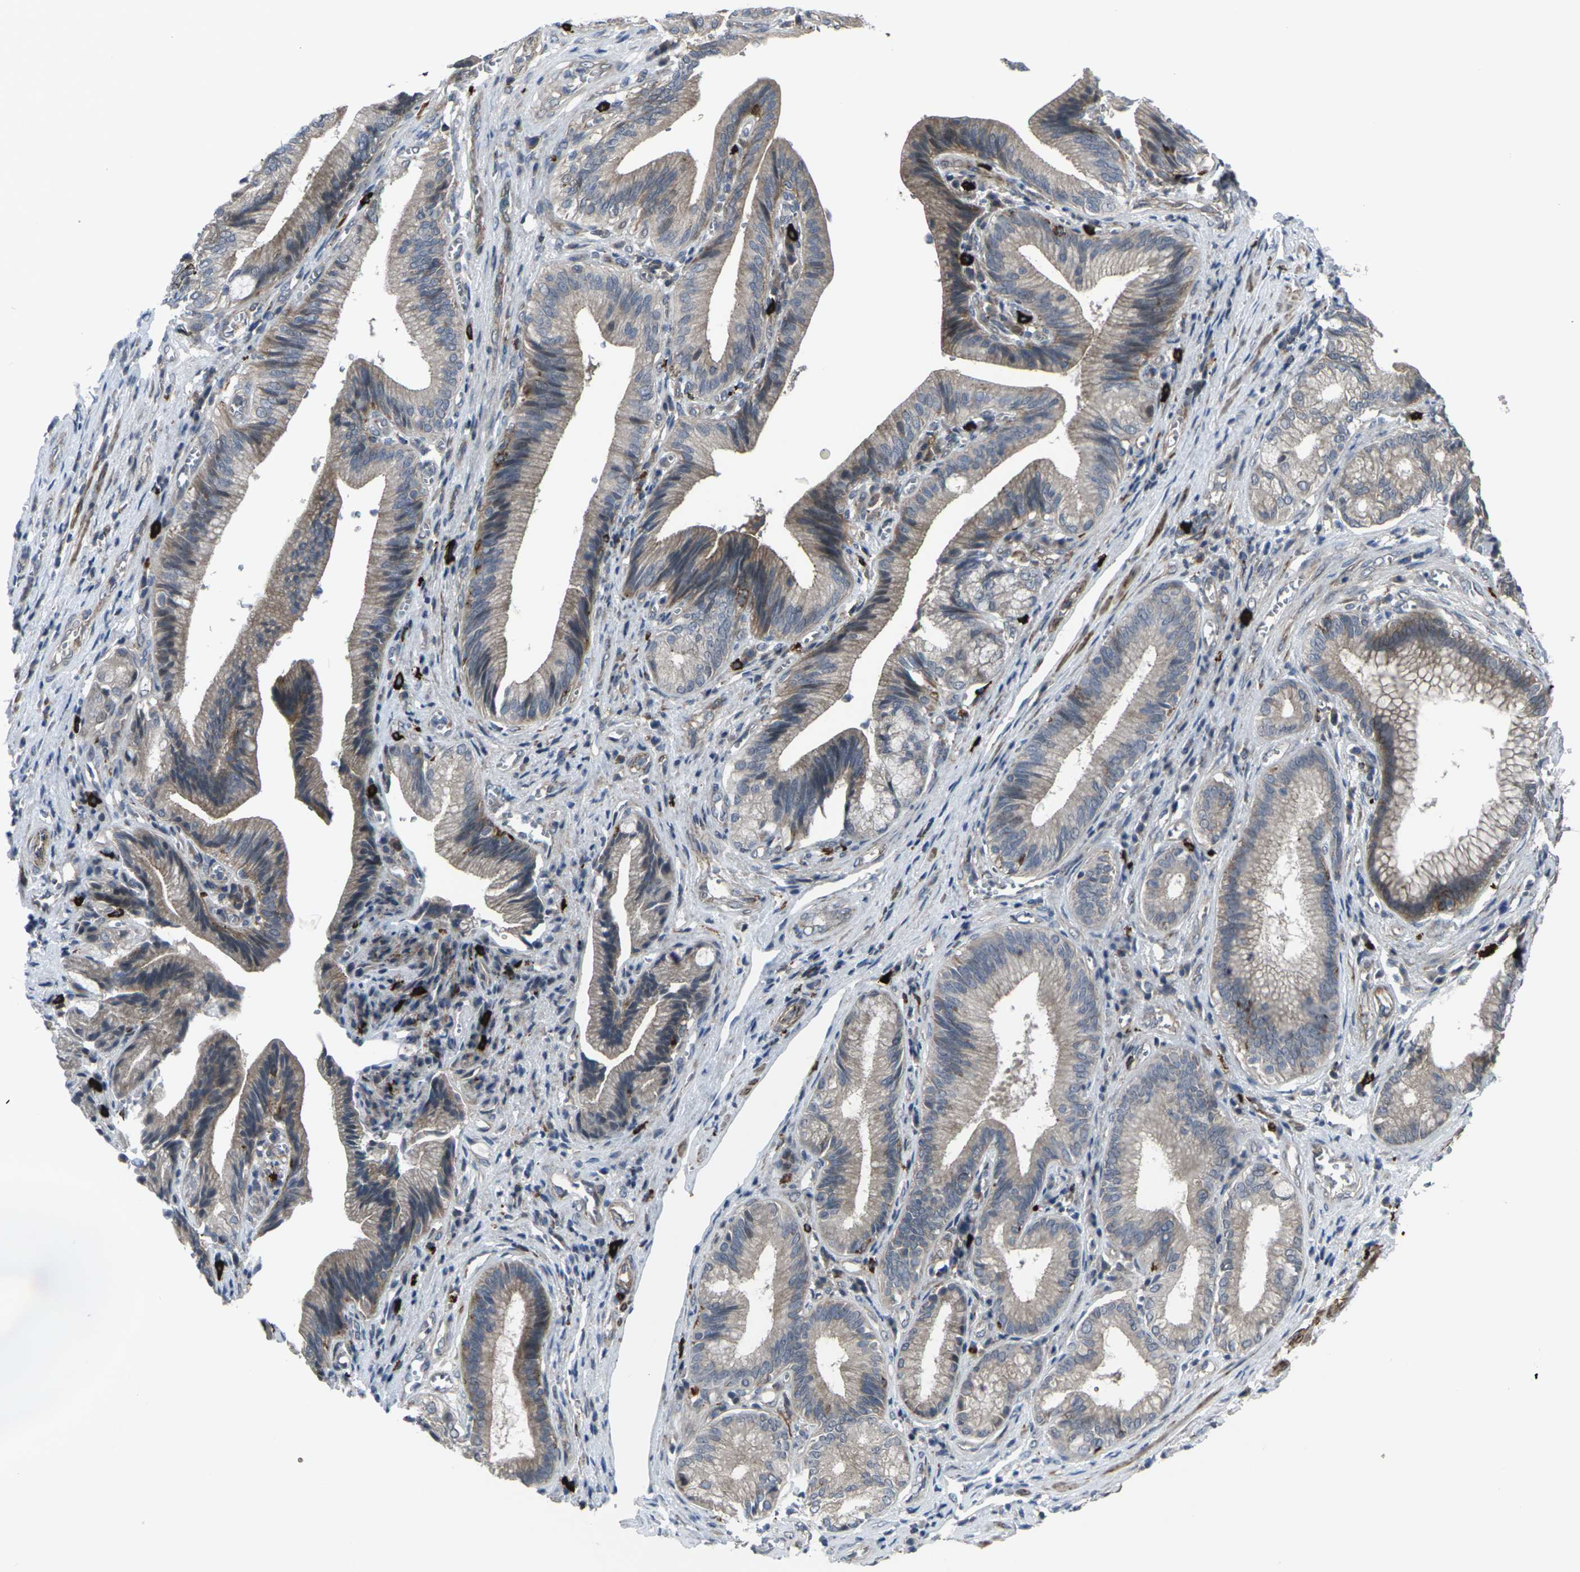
{"staining": {"intensity": "weak", "quantity": ">75%", "location": "cytoplasmic/membranous"}, "tissue": "pancreatic cancer", "cell_type": "Tumor cells", "image_type": "cancer", "snomed": [{"axis": "morphology", "description": "Adenocarcinoma, NOS"}, {"axis": "topography", "description": "Pancreas"}], "caption": "Immunohistochemistry (IHC) image of neoplastic tissue: human pancreatic cancer stained using IHC displays low levels of weak protein expression localized specifically in the cytoplasmic/membranous of tumor cells, appearing as a cytoplasmic/membranous brown color.", "gene": "CCR10", "patient": {"sex": "female", "age": 75}}